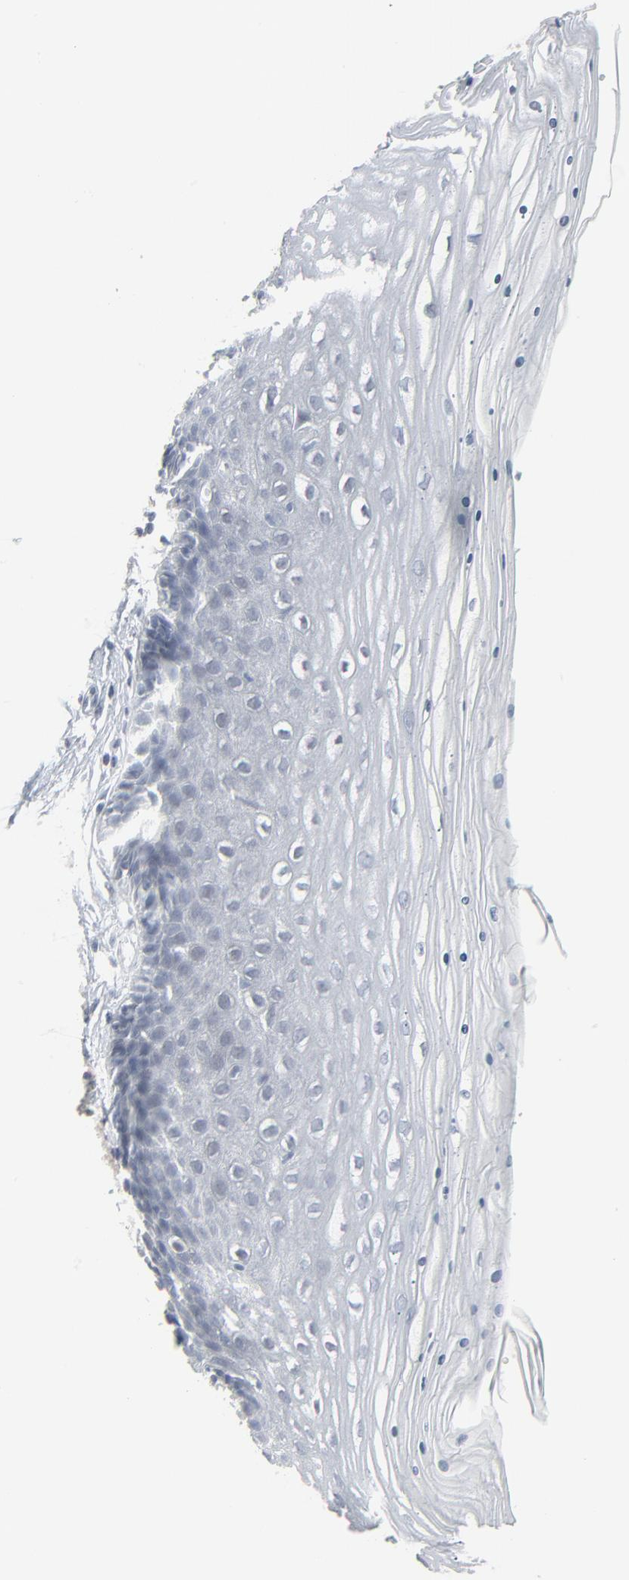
{"staining": {"intensity": "negative", "quantity": "none", "location": "none"}, "tissue": "cervix", "cell_type": "Glandular cells", "image_type": "normal", "snomed": [{"axis": "morphology", "description": "Normal tissue, NOS"}, {"axis": "topography", "description": "Cervix"}], "caption": "The histopathology image reveals no staining of glandular cells in unremarkable cervix.", "gene": "NEUROD1", "patient": {"sex": "female", "age": 39}}